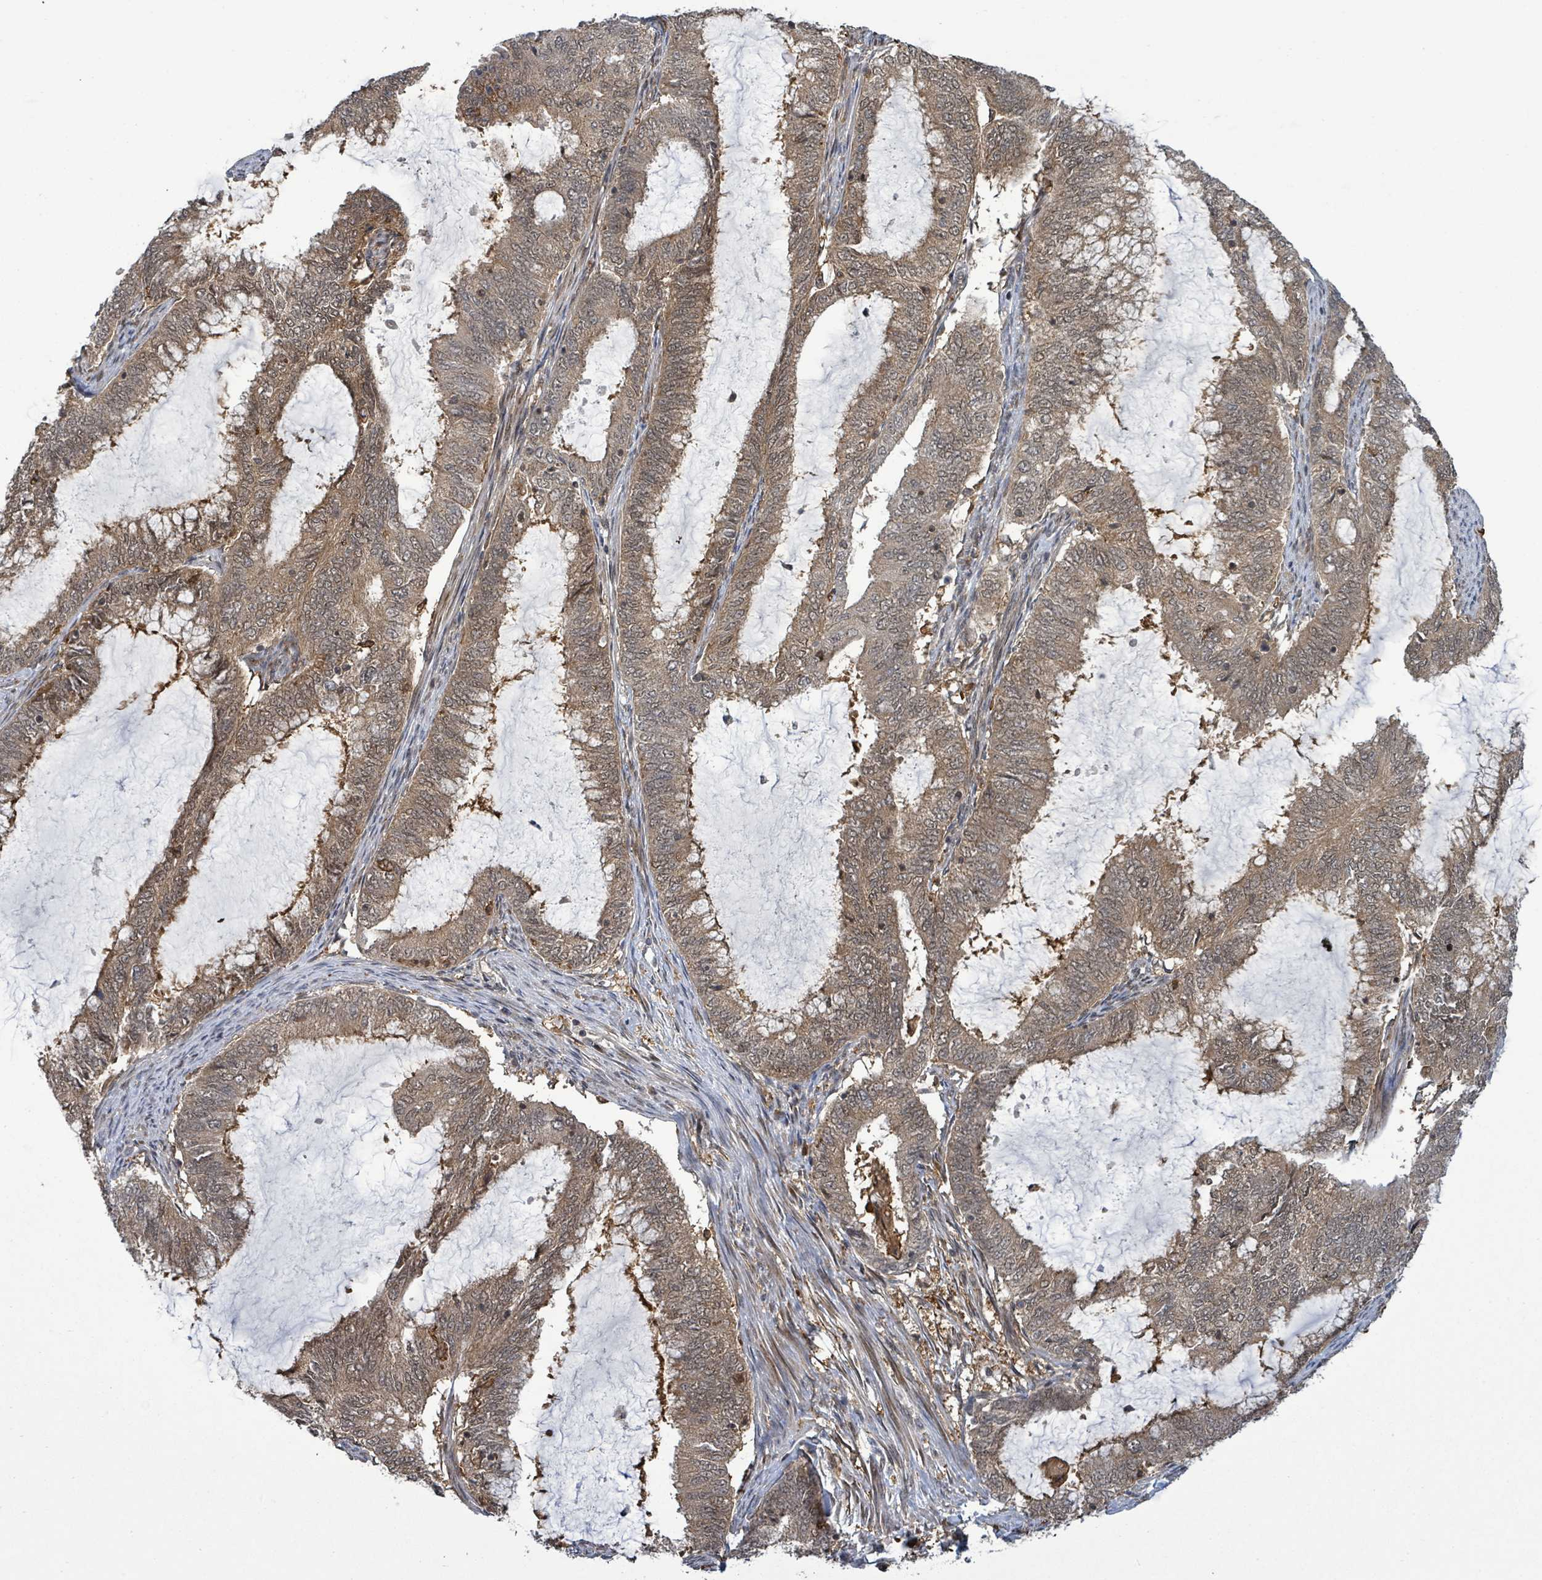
{"staining": {"intensity": "moderate", "quantity": ">75%", "location": "cytoplasmic/membranous"}, "tissue": "endometrial cancer", "cell_type": "Tumor cells", "image_type": "cancer", "snomed": [{"axis": "morphology", "description": "Adenocarcinoma, NOS"}, {"axis": "topography", "description": "Endometrium"}], "caption": "Endometrial cancer stained for a protein (brown) exhibits moderate cytoplasmic/membranous positive positivity in approximately >75% of tumor cells.", "gene": "FBXO6", "patient": {"sex": "female", "age": 51}}